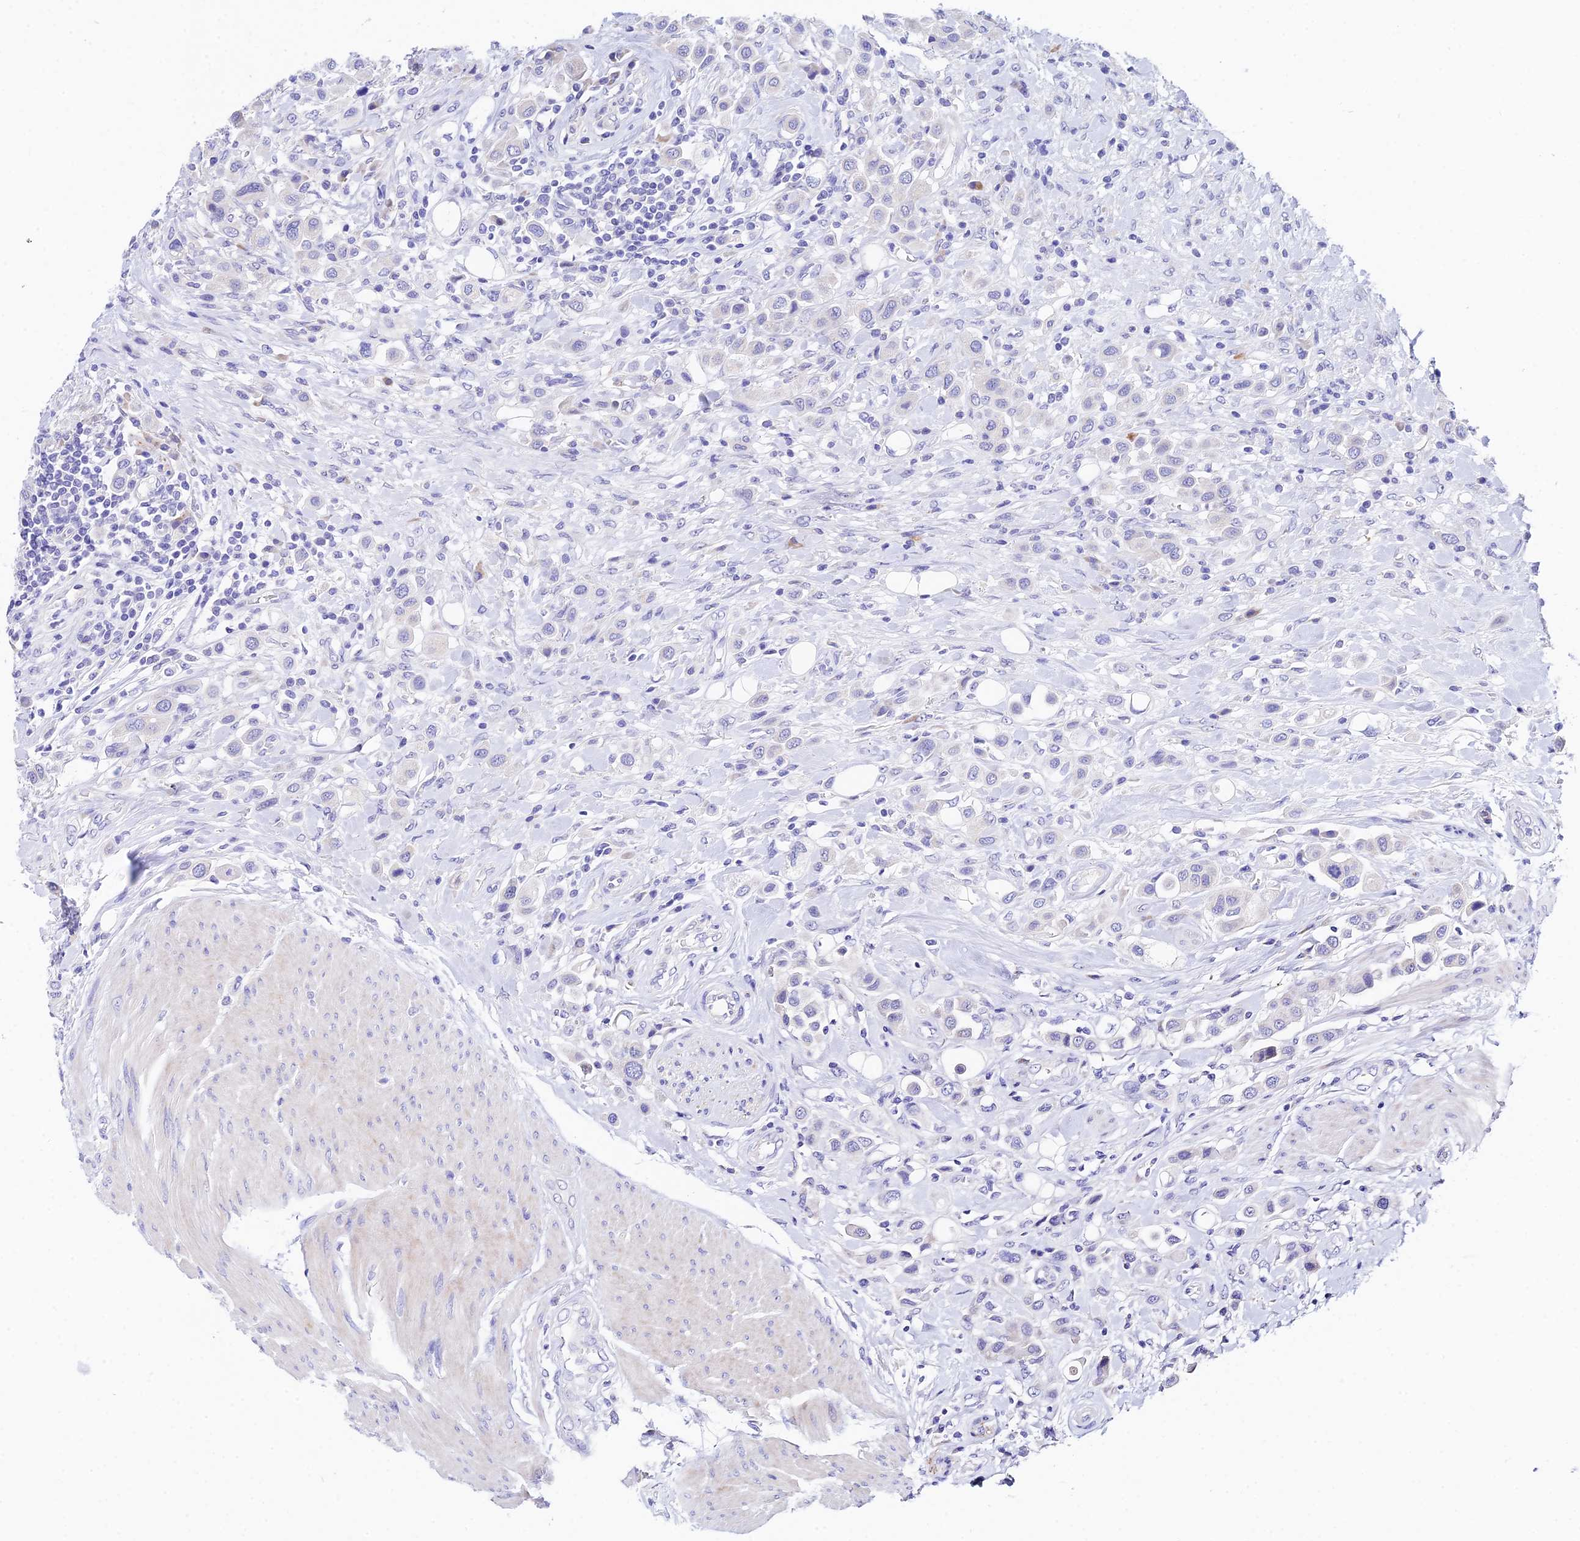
{"staining": {"intensity": "negative", "quantity": "none", "location": "none"}, "tissue": "urothelial cancer", "cell_type": "Tumor cells", "image_type": "cancer", "snomed": [{"axis": "morphology", "description": "Urothelial carcinoma, High grade"}, {"axis": "topography", "description": "Urinary bladder"}], "caption": "This is an IHC micrograph of human urothelial cancer. There is no expression in tumor cells.", "gene": "CEP41", "patient": {"sex": "male", "age": 50}}